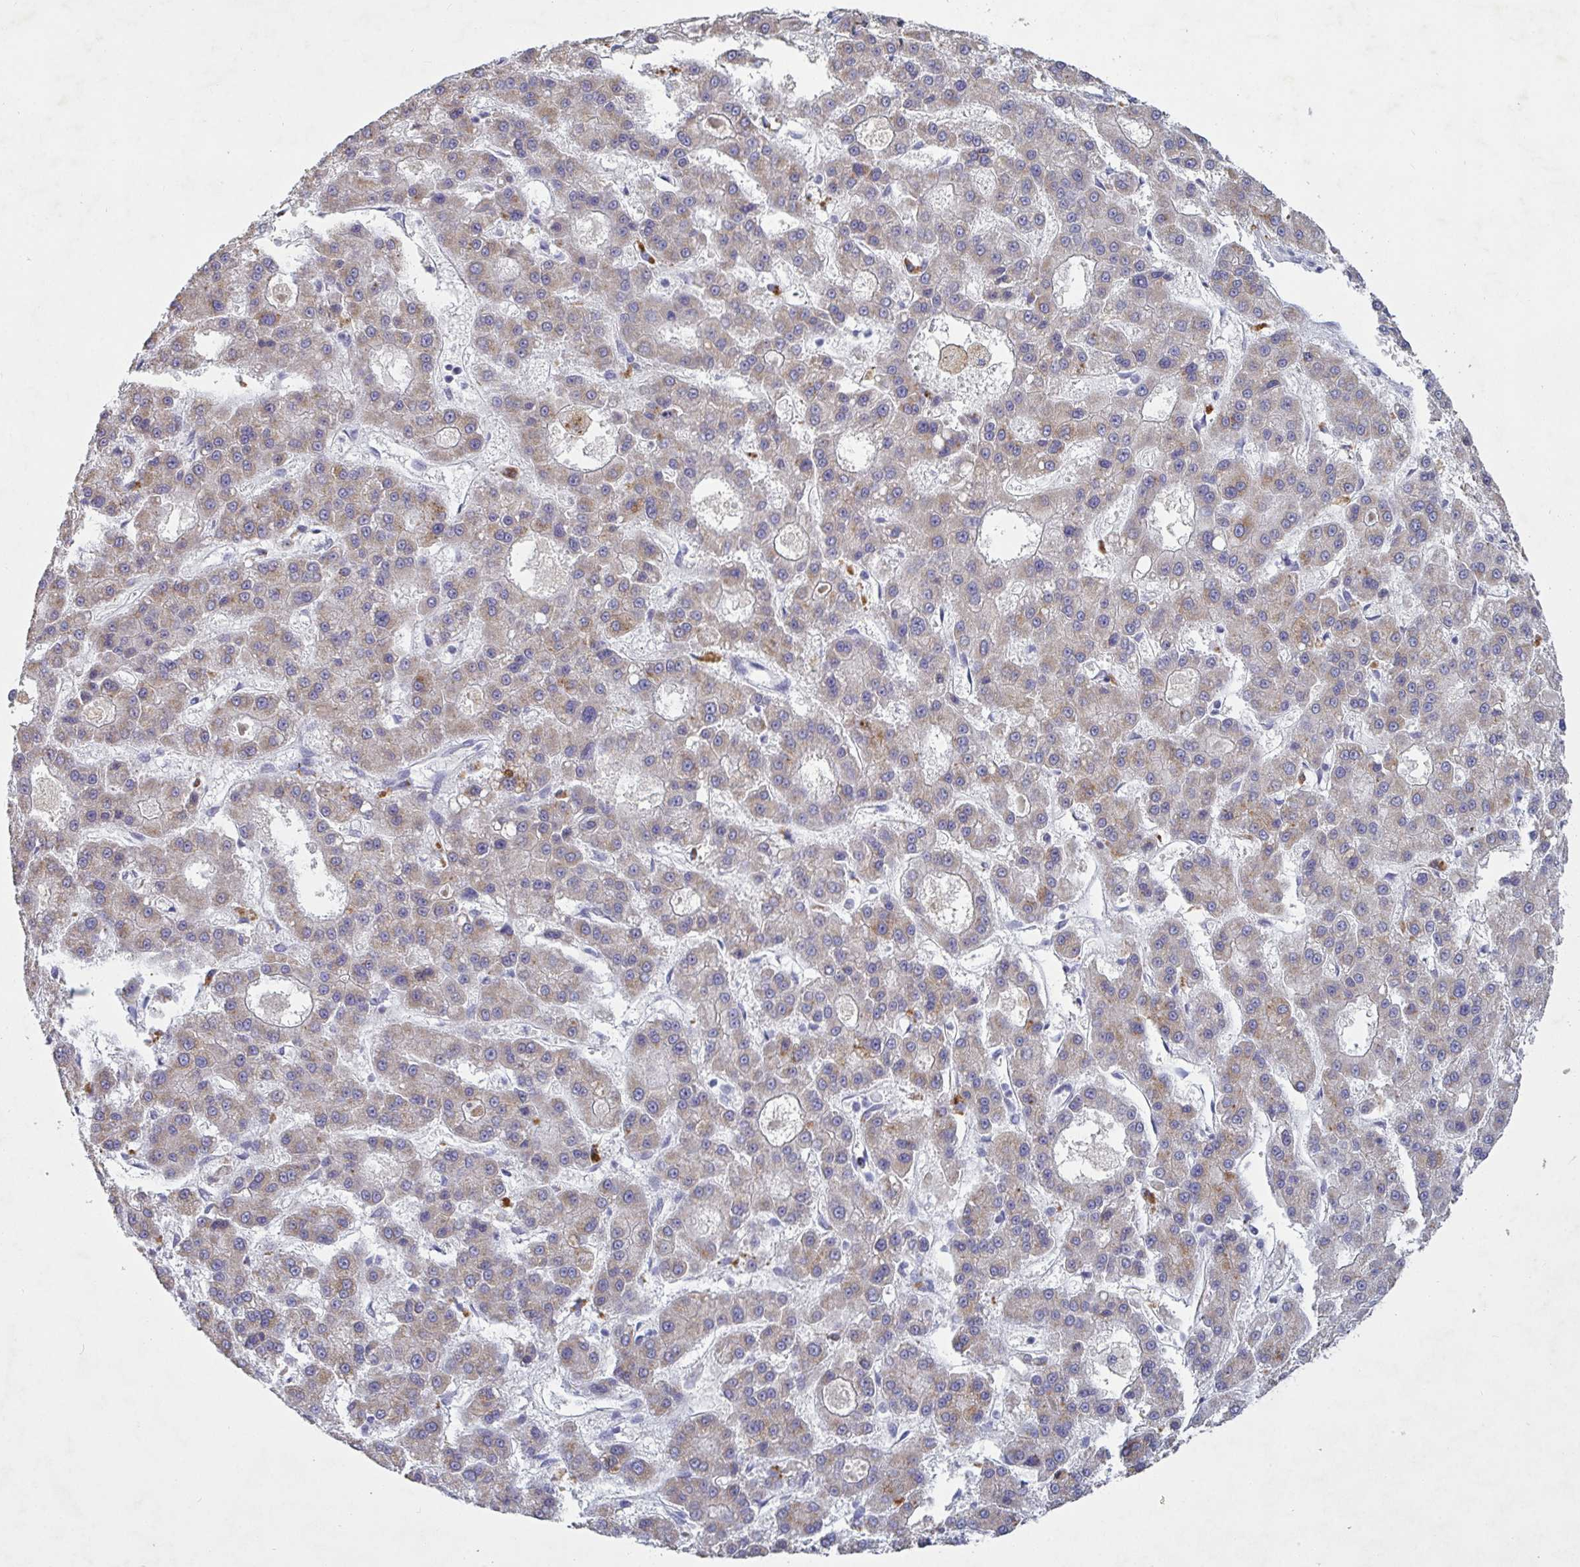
{"staining": {"intensity": "weak", "quantity": ">75%", "location": "cytoplasmic/membranous"}, "tissue": "liver cancer", "cell_type": "Tumor cells", "image_type": "cancer", "snomed": [{"axis": "morphology", "description": "Carcinoma, Hepatocellular, NOS"}, {"axis": "topography", "description": "Liver"}], "caption": "Immunohistochemical staining of human hepatocellular carcinoma (liver) shows low levels of weak cytoplasmic/membranous expression in approximately >75% of tumor cells. (Stains: DAB in brown, nuclei in blue, Microscopy: brightfield microscopy at high magnification).", "gene": "GALNT13", "patient": {"sex": "male", "age": 70}}